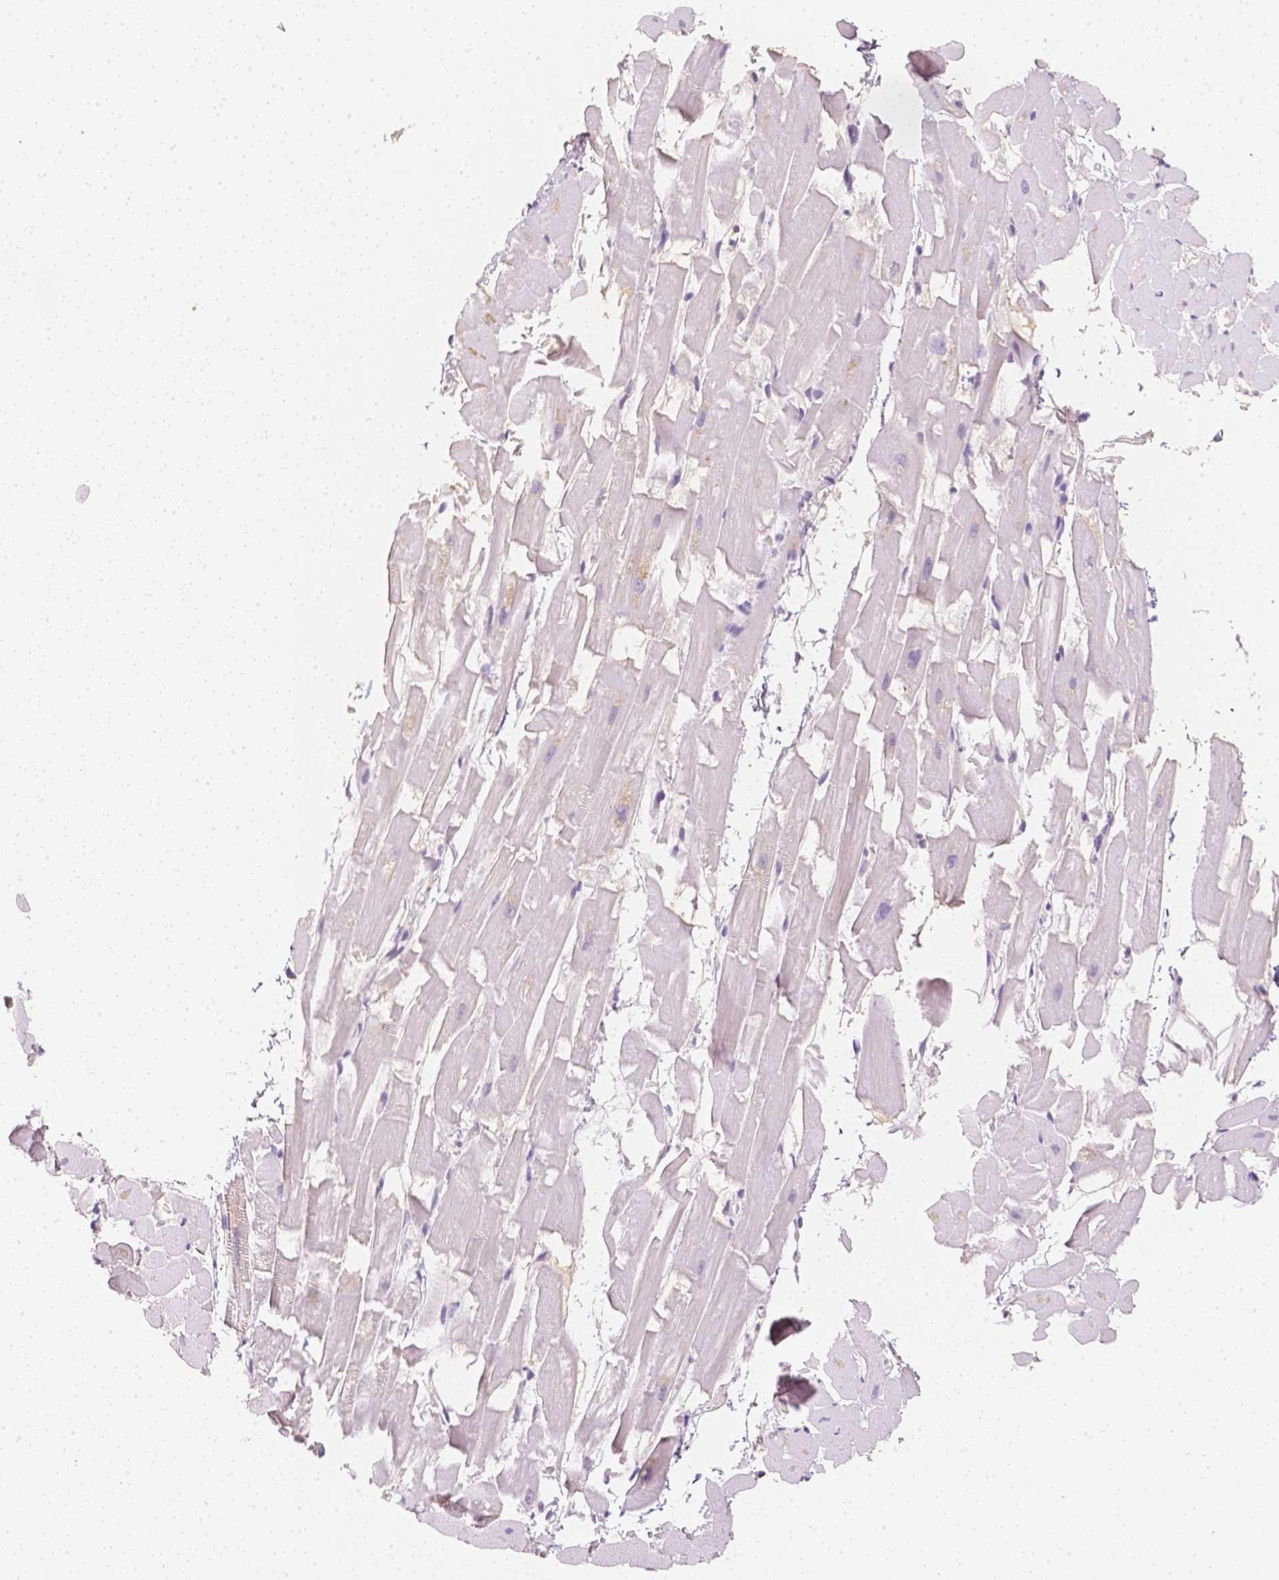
{"staining": {"intensity": "negative", "quantity": "none", "location": "none"}, "tissue": "heart muscle", "cell_type": "Cardiomyocytes", "image_type": "normal", "snomed": [{"axis": "morphology", "description": "Normal tissue, NOS"}, {"axis": "topography", "description": "Heart"}], "caption": "DAB immunohistochemical staining of unremarkable human heart muscle reveals no significant positivity in cardiomyocytes. Brightfield microscopy of immunohistochemistry (IHC) stained with DAB (3,3'-diaminobenzidine) (brown) and hematoxylin (blue), captured at high magnification.", "gene": "NVL", "patient": {"sex": "male", "age": 37}}